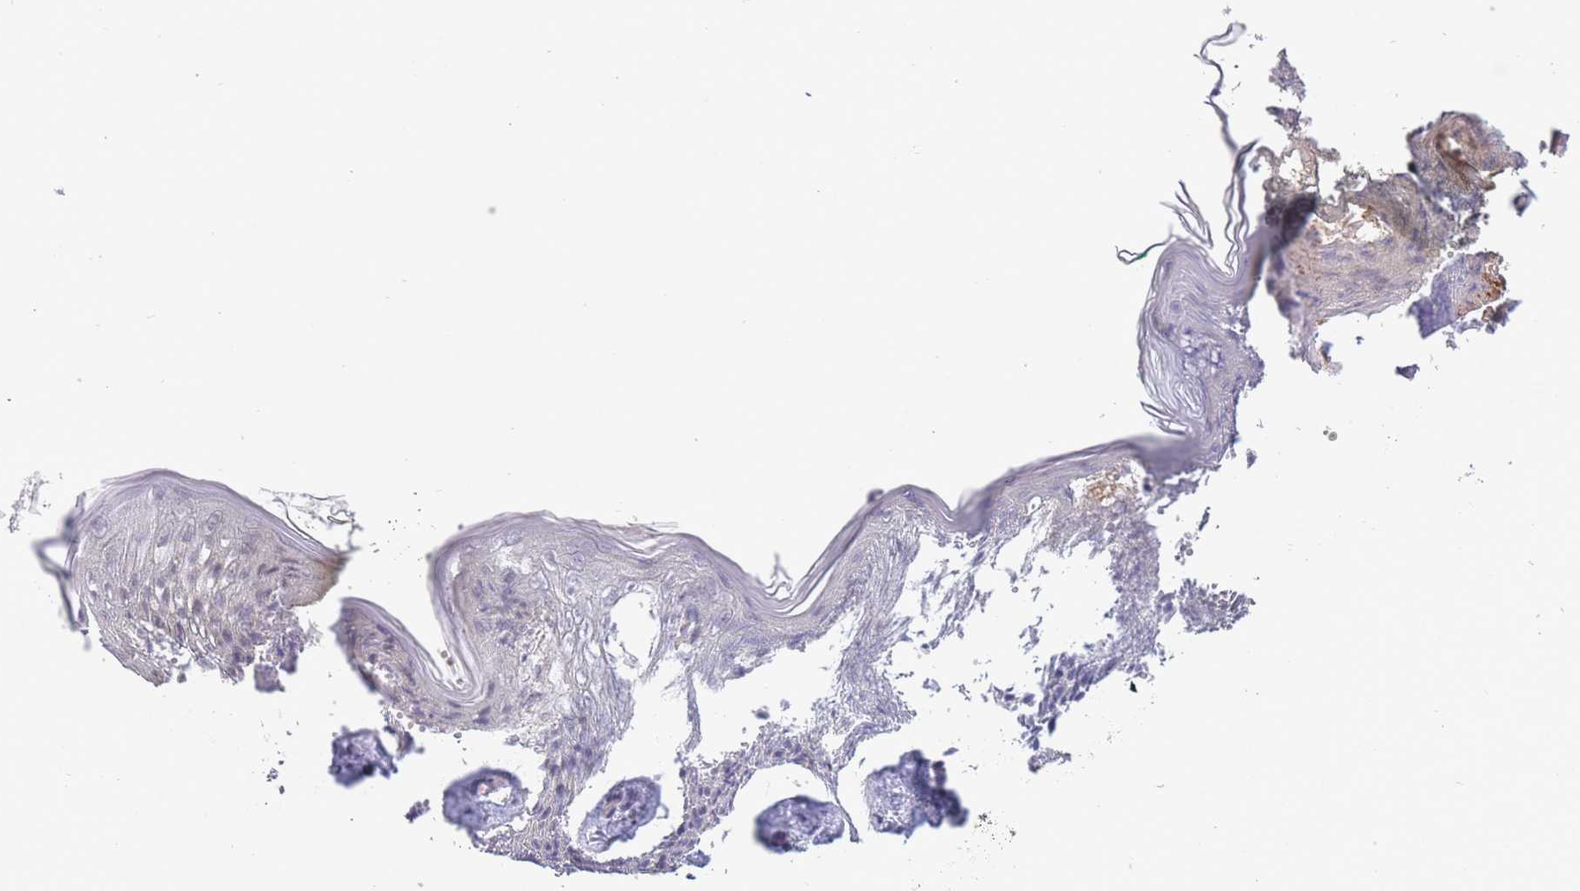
{"staining": {"intensity": "negative", "quantity": "none", "location": "none"}, "tissue": "skin", "cell_type": "Fibroblasts", "image_type": "normal", "snomed": [{"axis": "morphology", "description": "Normal tissue, NOS"}, {"axis": "topography", "description": "Skin"}], "caption": "DAB (3,3'-diaminobenzidine) immunohistochemical staining of normal skin exhibits no significant expression in fibroblasts. (DAB (3,3'-diaminobenzidine) IHC visualized using brightfield microscopy, high magnification).", "gene": "C19orf25", "patient": {"sex": "female", "age": 34}}